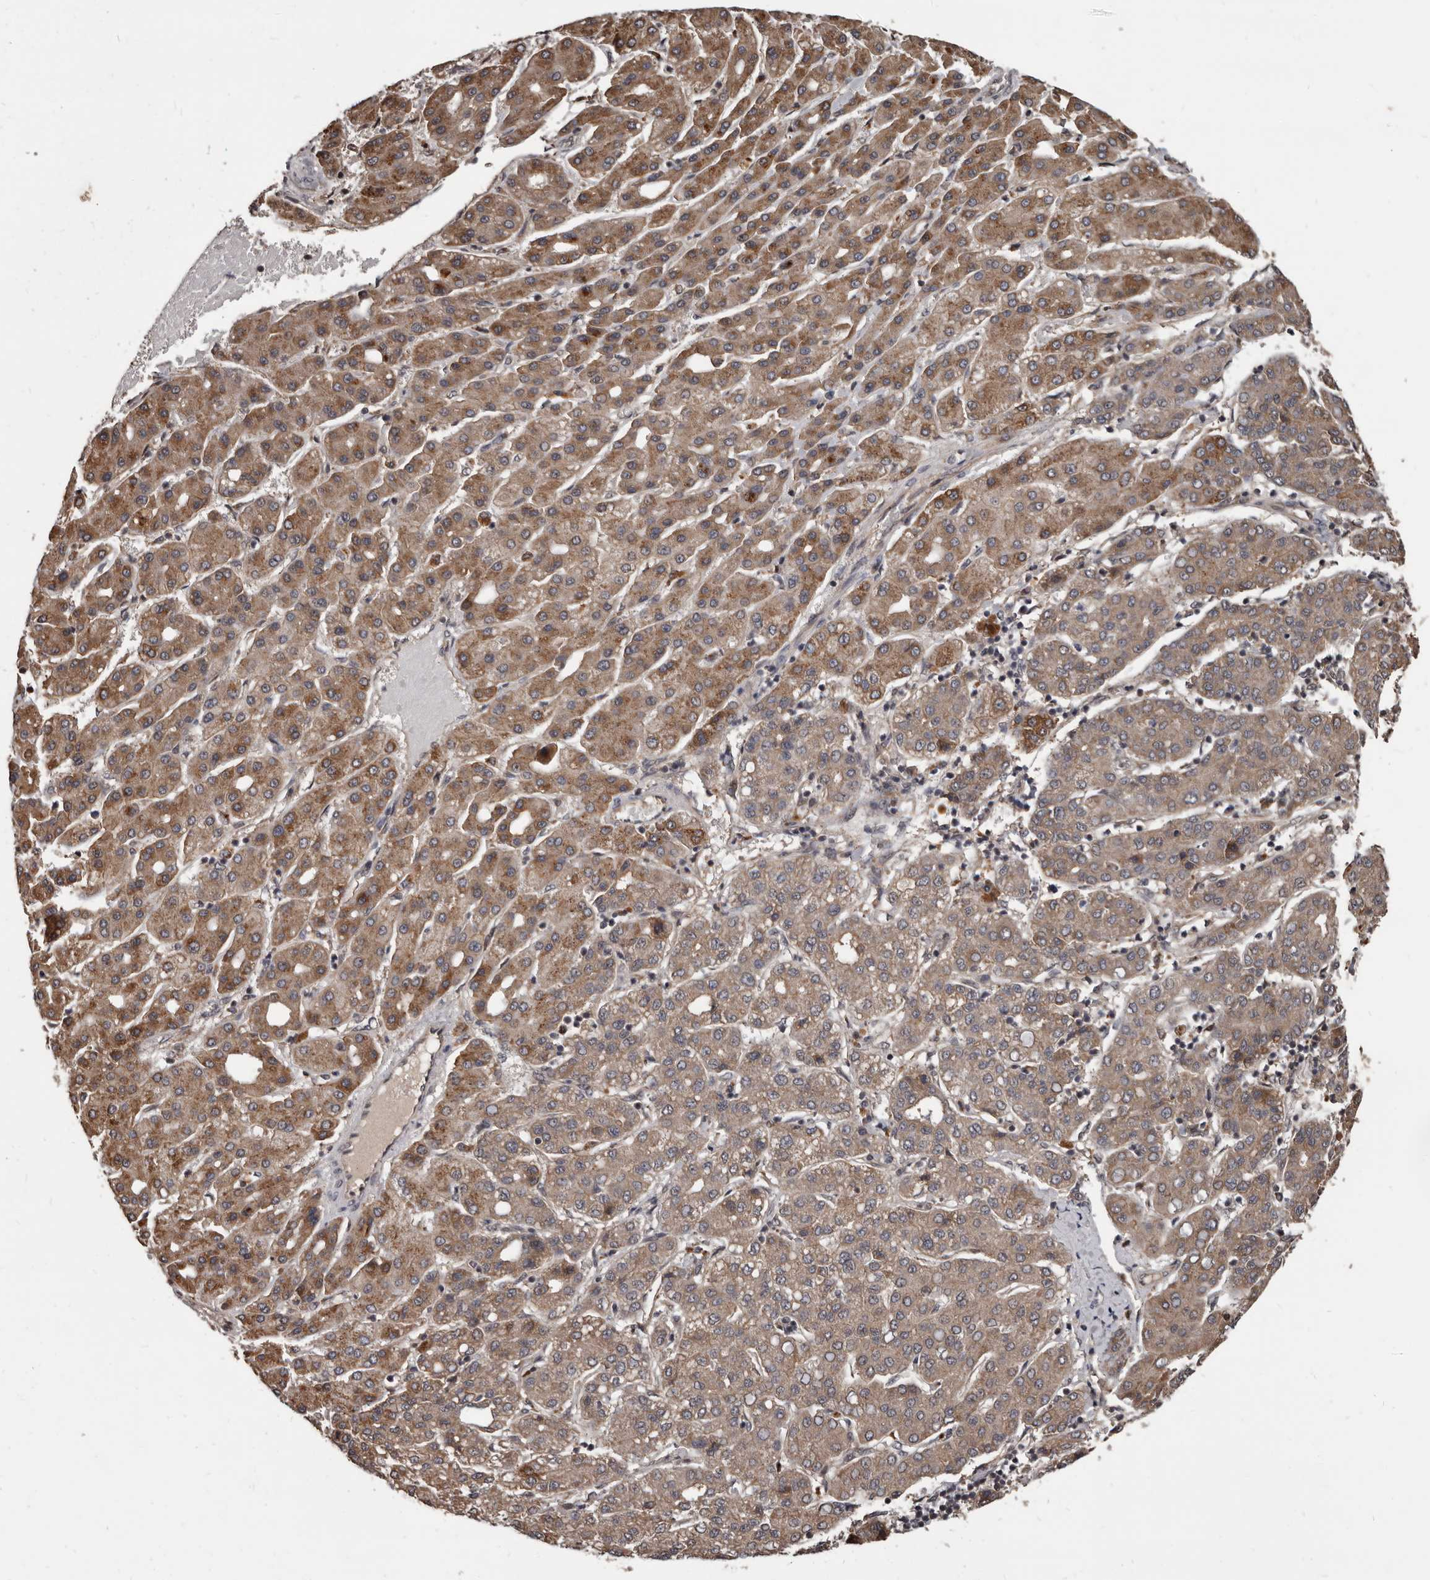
{"staining": {"intensity": "moderate", "quantity": ">75%", "location": "cytoplasmic/membranous"}, "tissue": "liver cancer", "cell_type": "Tumor cells", "image_type": "cancer", "snomed": [{"axis": "morphology", "description": "Carcinoma, Hepatocellular, NOS"}, {"axis": "topography", "description": "Liver"}], "caption": "High-power microscopy captured an immunohistochemistry (IHC) photomicrograph of hepatocellular carcinoma (liver), revealing moderate cytoplasmic/membranous staining in about >75% of tumor cells. (DAB IHC, brown staining for protein, blue staining for nuclei).", "gene": "AHR", "patient": {"sex": "male", "age": 65}}